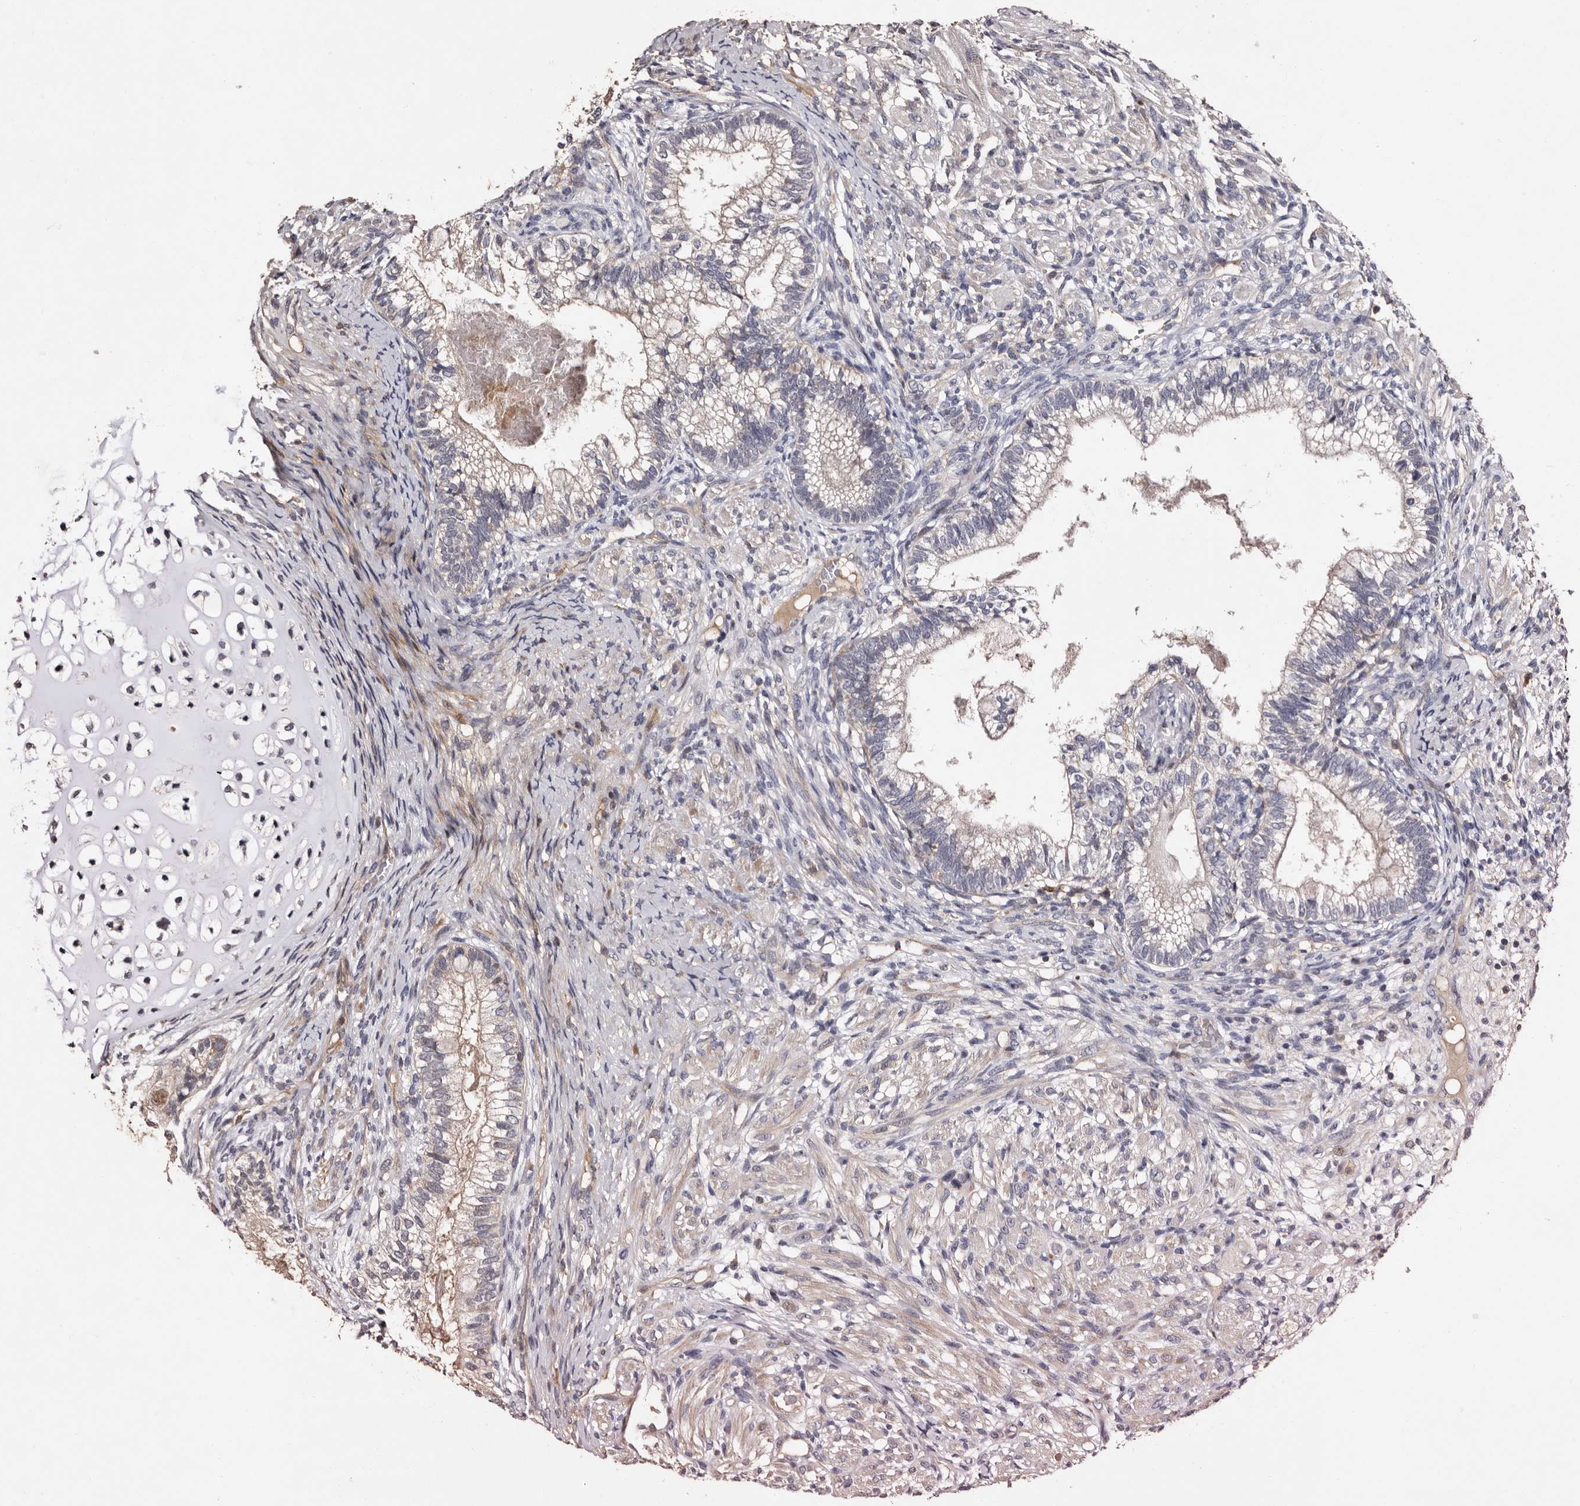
{"staining": {"intensity": "negative", "quantity": "none", "location": "none"}, "tissue": "testis cancer", "cell_type": "Tumor cells", "image_type": "cancer", "snomed": [{"axis": "morphology", "description": "Seminoma, NOS"}, {"axis": "morphology", "description": "Carcinoma, Embryonal, NOS"}, {"axis": "topography", "description": "Testis"}], "caption": "Immunohistochemical staining of seminoma (testis) shows no significant positivity in tumor cells.", "gene": "PRKD3", "patient": {"sex": "male", "age": 28}}